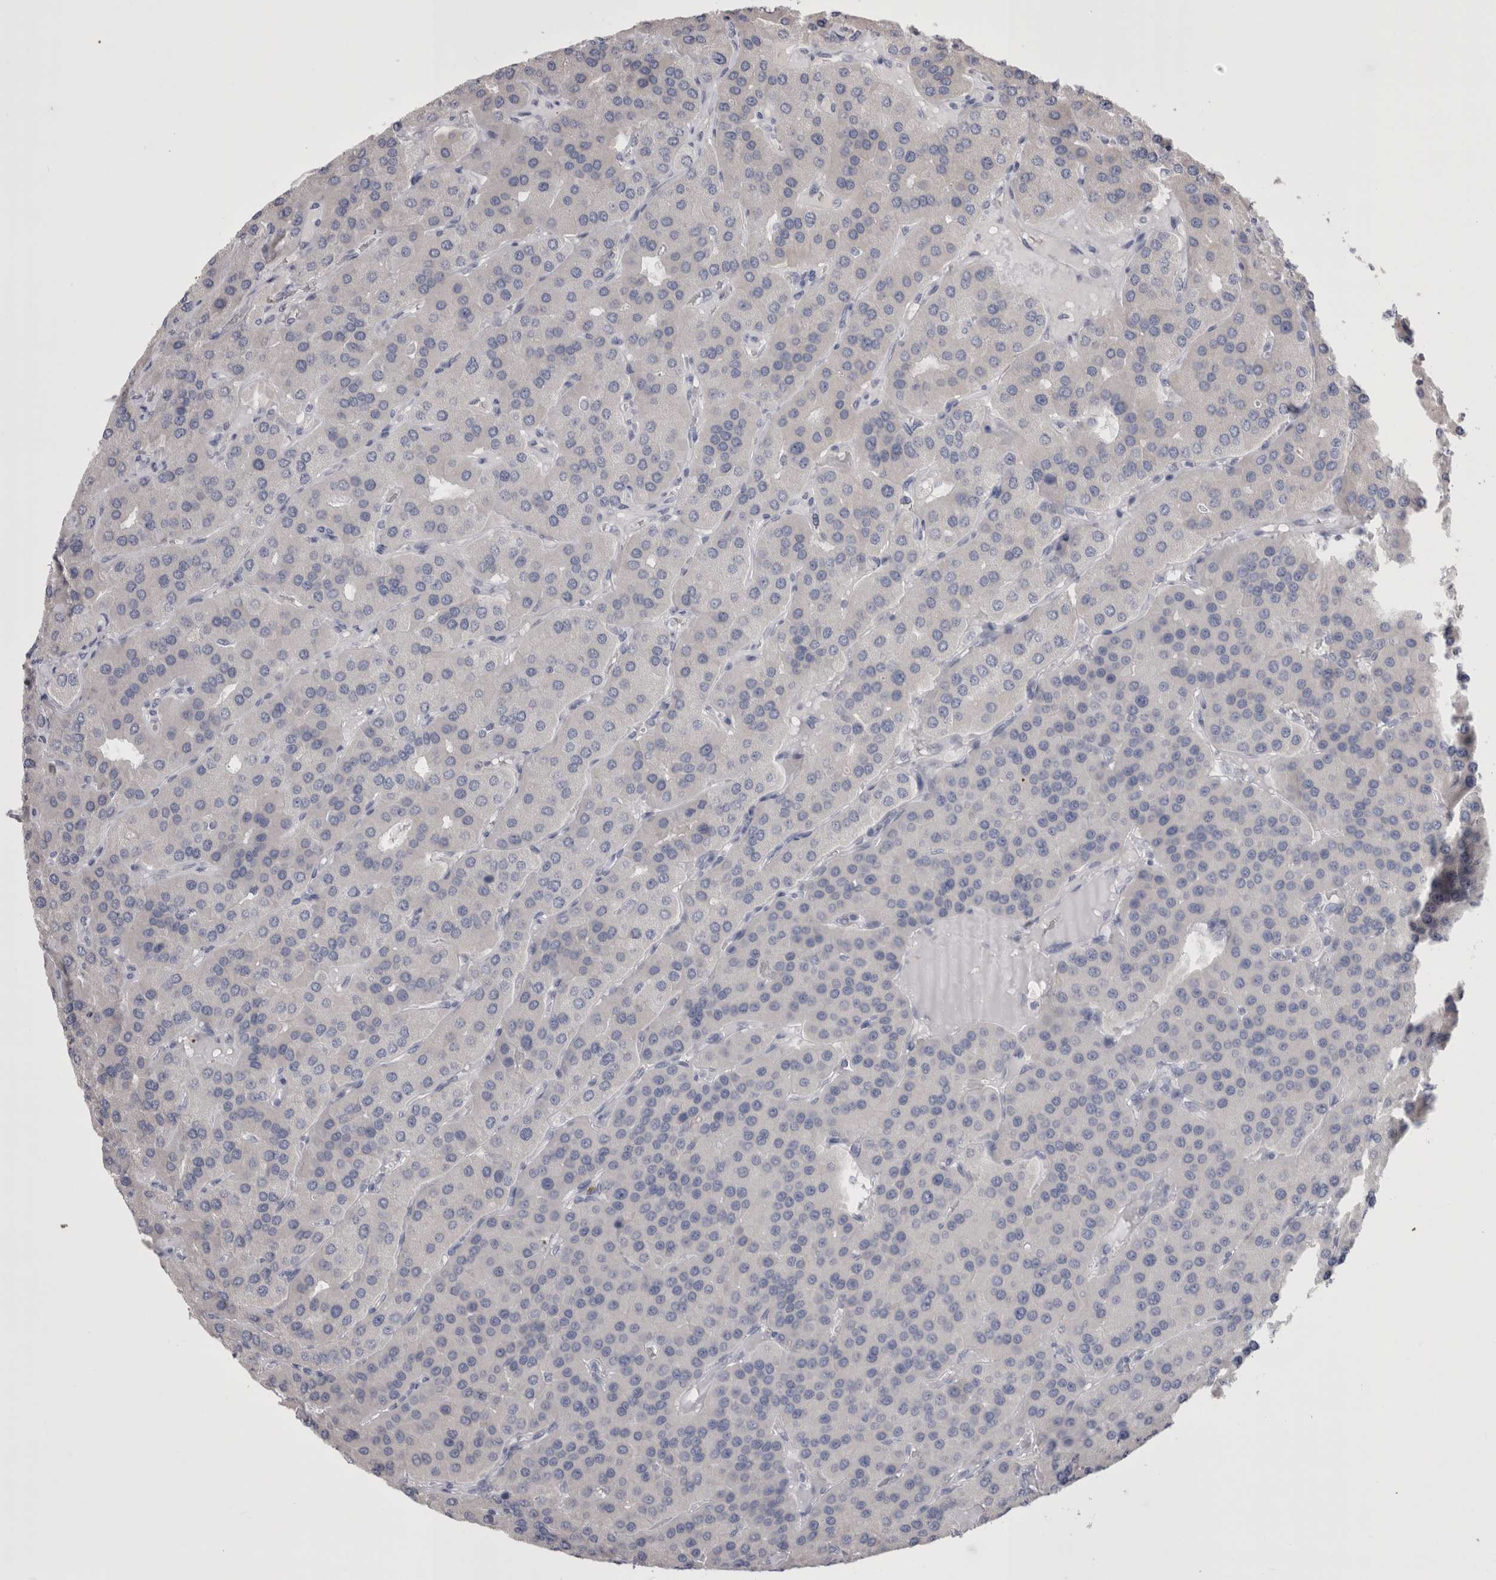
{"staining": {"intensity": "negative", "quantity": "none", "location": "none"}, "tissue": "parathyroid gland", "cell_type": "Glandular cells", "image_type": "normal", "snomed": [{"axis": "morphology", "description": "Normal tissue, NOS"}, {"axis": "morphology", "description": "Adenoma, NOS"}, {"axis": "topography", "description": "Parathyroid gland"}], "caption": "IHC micrograph of normal parathyroid gland stained for a protein (brown), which exhibits no positivity in glandular cells.", "gene": "CDHR5", "patient": {"sex": "female", "age": 86}}